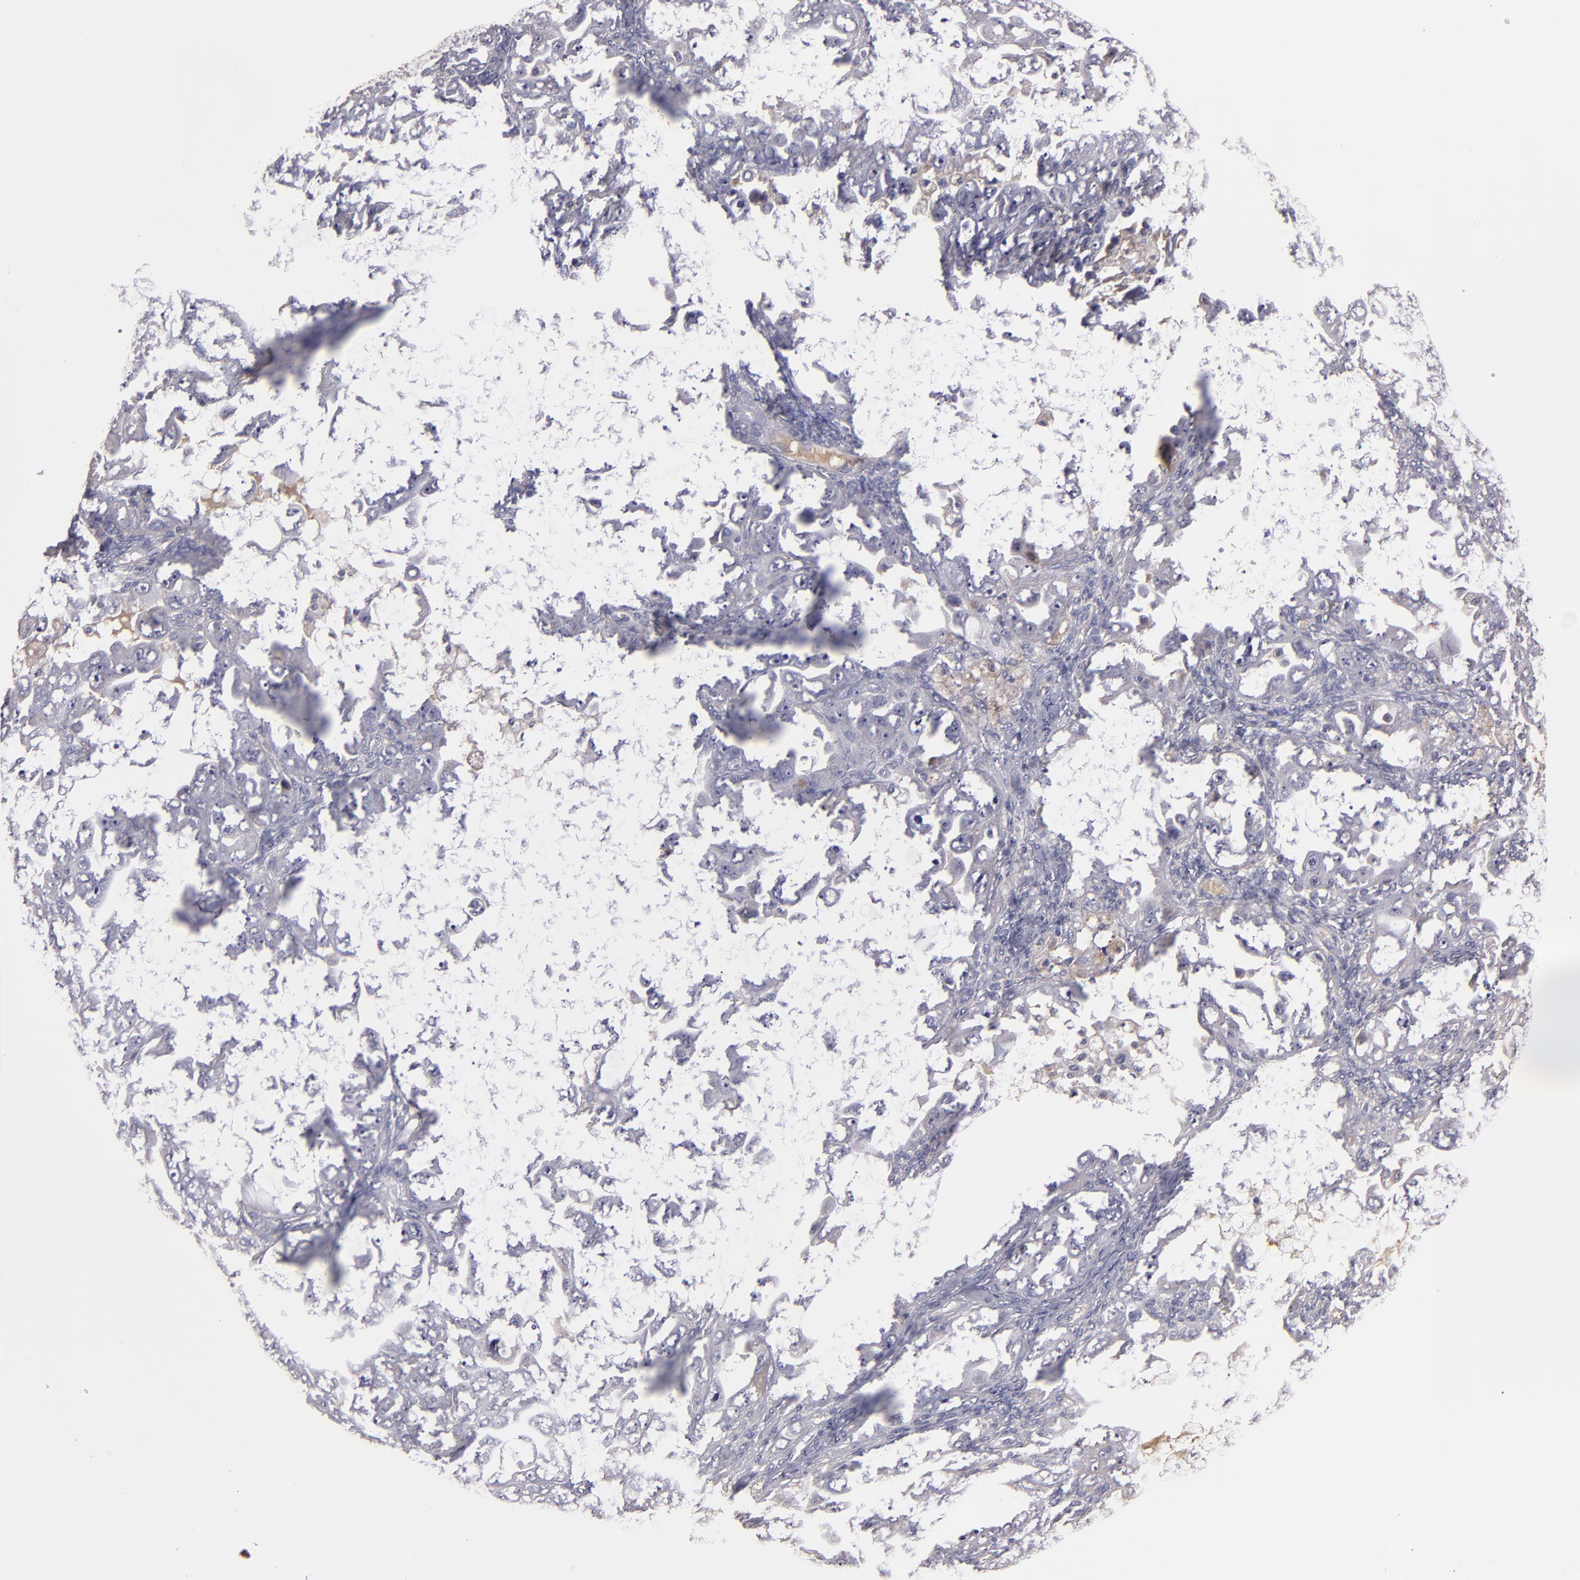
{"staining": {"intensity": "weak", "quantity": ">75%", "location": "cytoplasmic/membranous"}, "tissue": "ovarian cancer", "cell_type": "Tumor cells", "image_type": "cancer", "snomed": [{"axis": "morphology", "description": "Cystadenocarcinoma, serous, NOS"}, {"axis": "topography", "description": "Ovary"}], "caption": "Immunohistochemical staining of human ovarian cancer reveals low levels of weak cytoplasmic/membranous staining in about >75% of tumor cells.", "gene": "SERPINC1", "patient": {"sex": "female", "age": 66}}